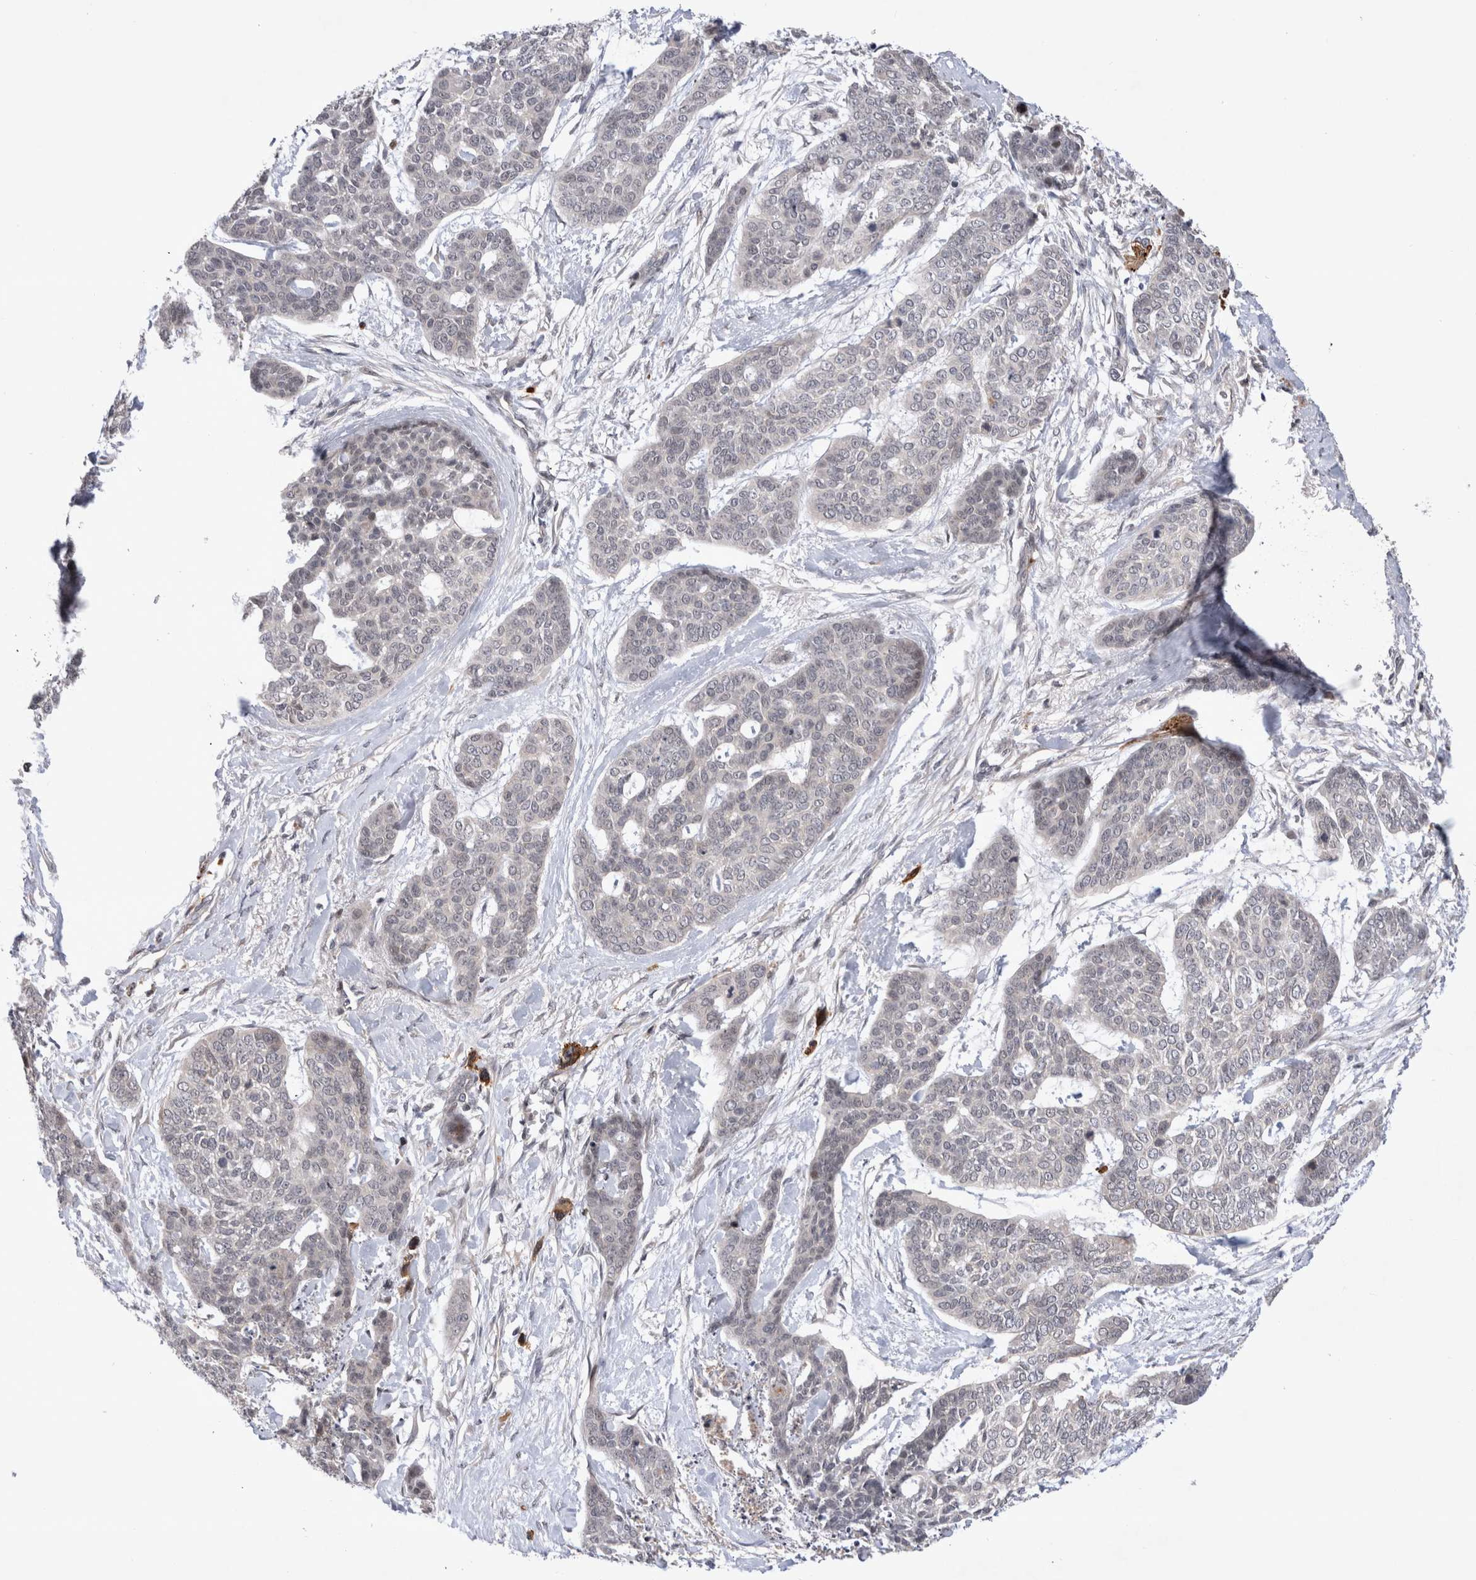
{"staining": {"intensity": "negative", "quantity": "none", "location": "none"}, "tissue": "skin cancer", "cell_type": "Tumor cells", "image_type": "cancer", "snomed": [{"axis": "morphology", "description": "Basal cell carcinoma"}, {"axis": "topography", "description": "Skin"}], "caption": "Immunohistochemistry of human skin cancer (basal cell carcinoma) shows no staining in tumor cells.", "gene": "PLEKHM1", "patient": {"sex": "female", "age": 64}}